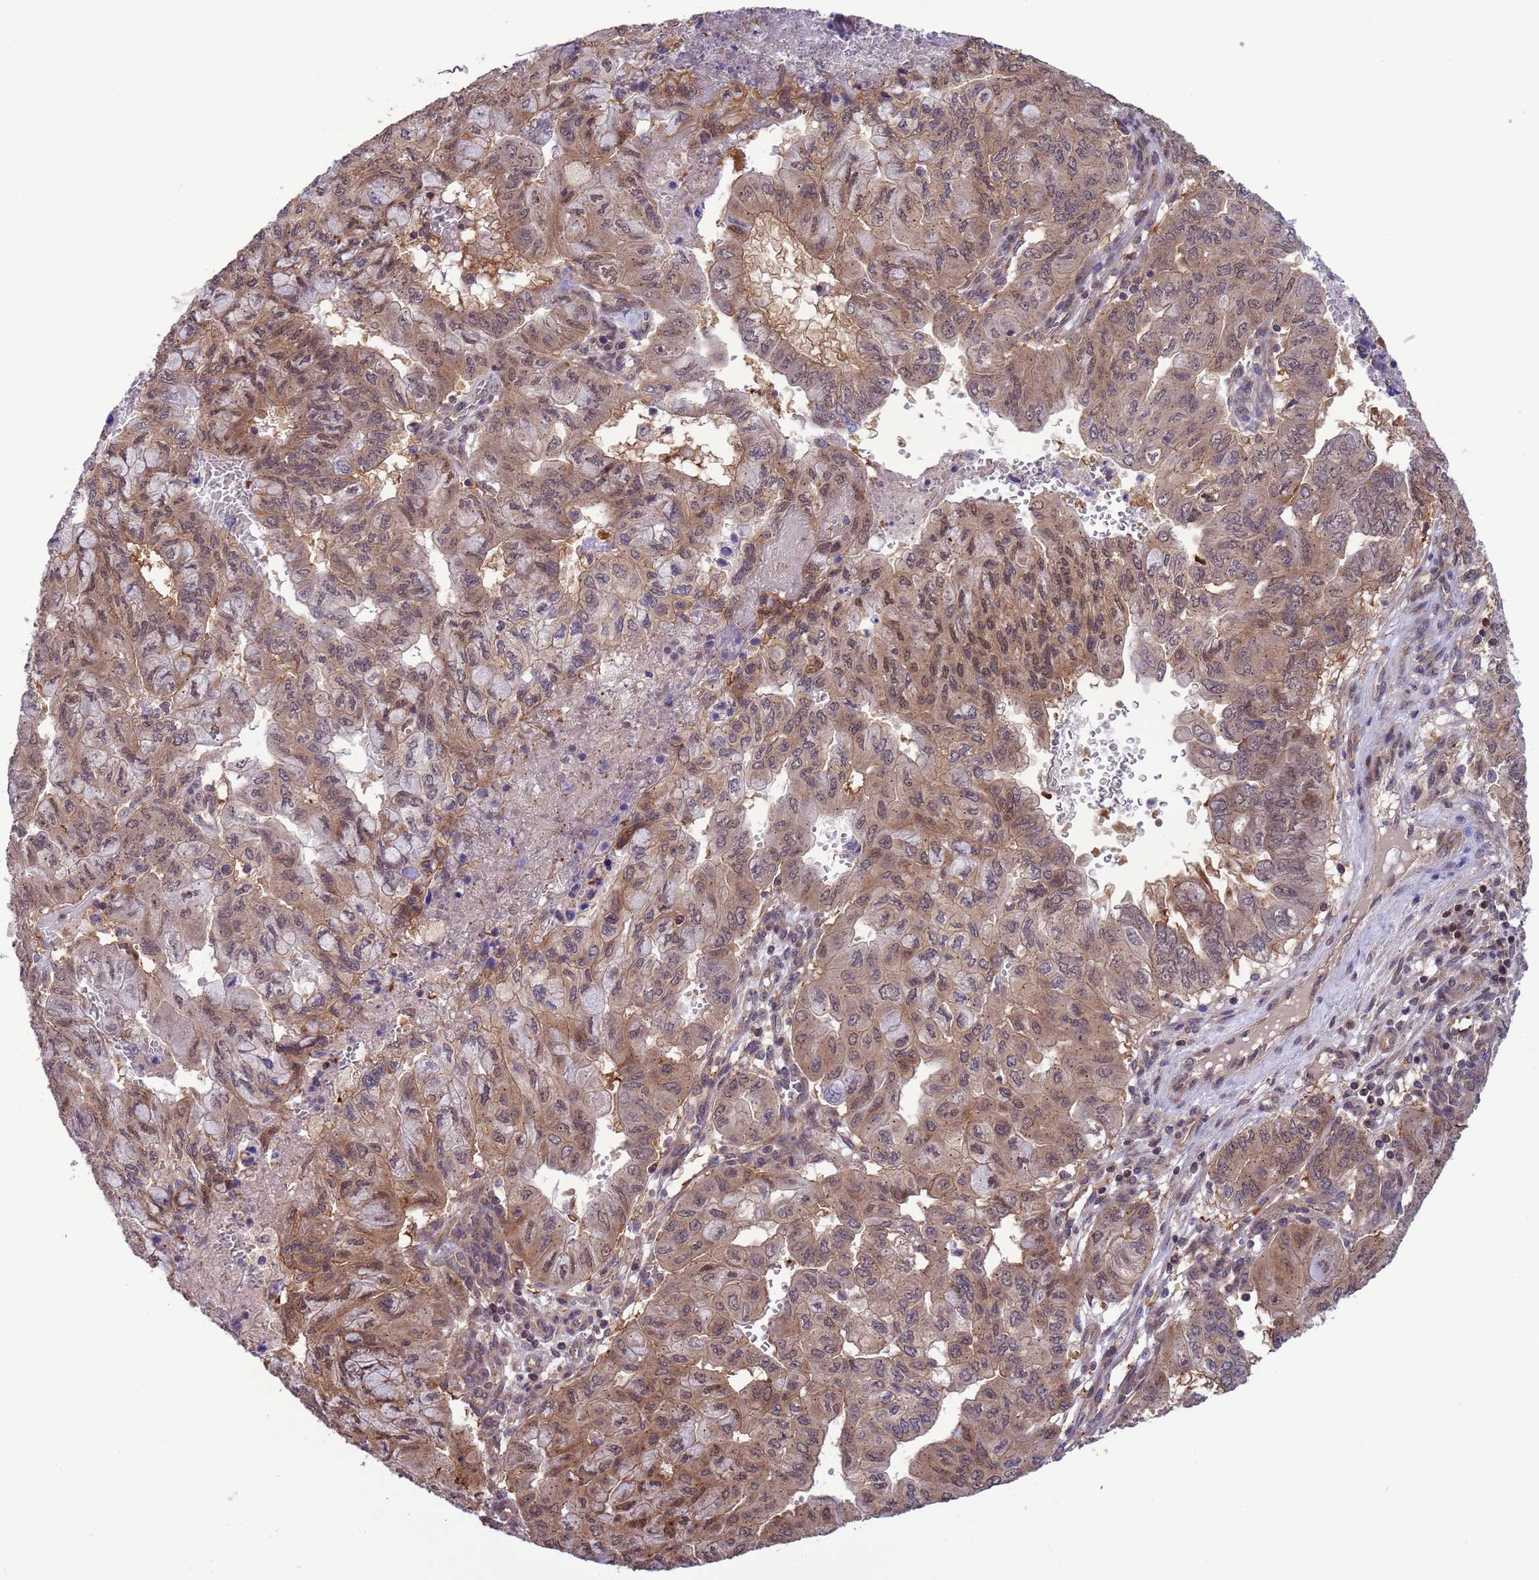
{"staining": {"intensity": "weak", "quantity": ">75%", "location": "cytoplasmic/membranous,nuclear"}, "tissue": "pancreatic cancer", "cell_type": "Tumor cells", "image_type": "cancer", "snomed": [{"axis": "morphology", "description": "Adenocarcinoma, NOS"}, {"axis": "topography", "description": "Pancreas"}], "caption": "Human adenocarcinoma (pancreatic) stained with a brown dye reveals weak cytoplasmic/membranous and nuclear positive expression in about >75% of tumor cells.", "gene": "GJA10", "patient": {"sex": "male", "age": 51}}